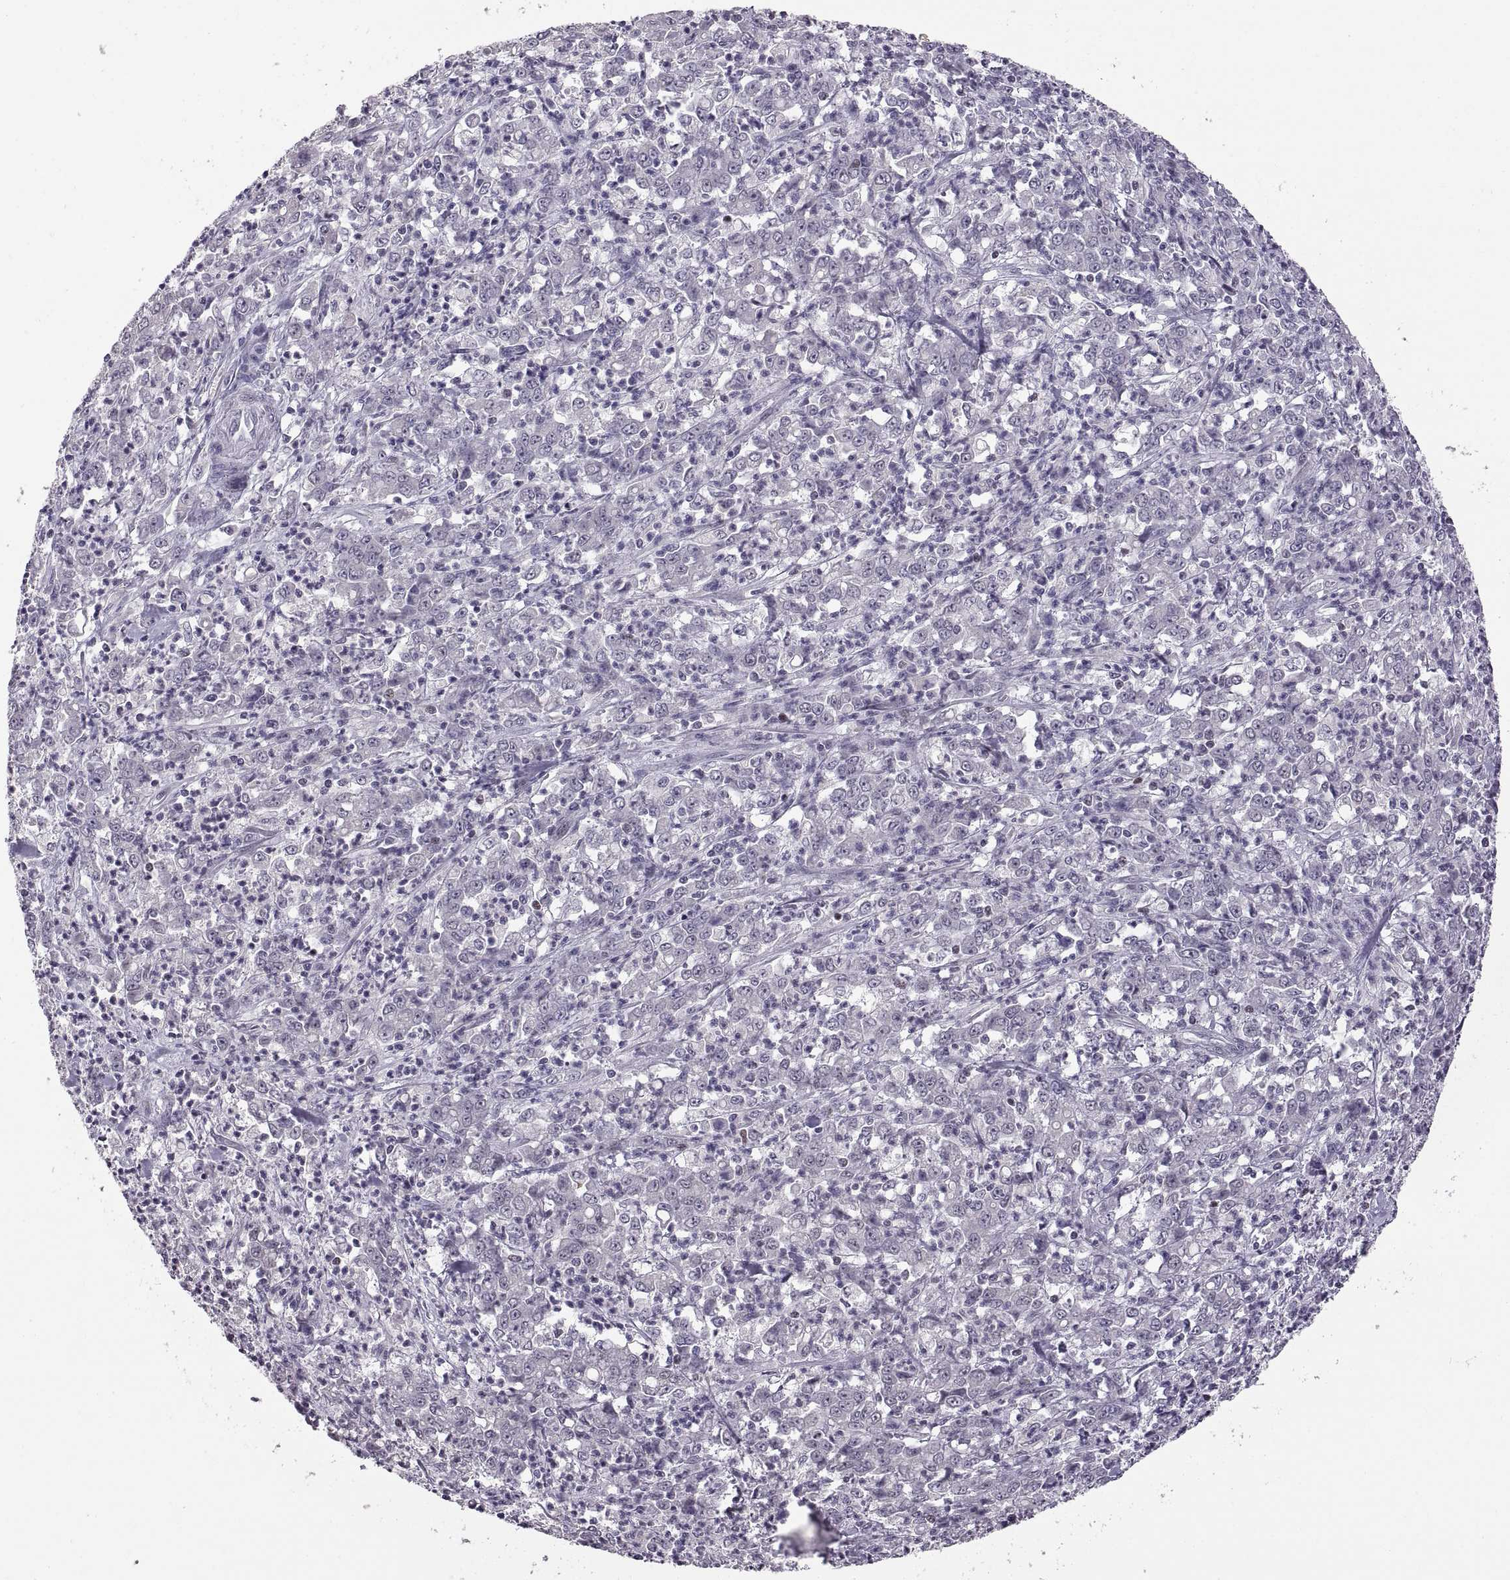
{"staining": {"intensity": "negative", "quantity": "none", "location": "none"}, "tissue": "stomach cancer", "cell_type": "Tumor cells", "image_type": "cancer", "snomed": [{"axis": "morphology", "description": "Adenocarcinoma, NOS"}, {"axis": "topography", "description": "Stomach, lower"}], "caption": "Immunohistochemistry (IHC) image of stomach cancer (adenocarcinoma) stained for a protein (brown), which reveals no staining in tumor cells.", "gene": "NEK2", "patient": {"sex": "female", "age": 71}}